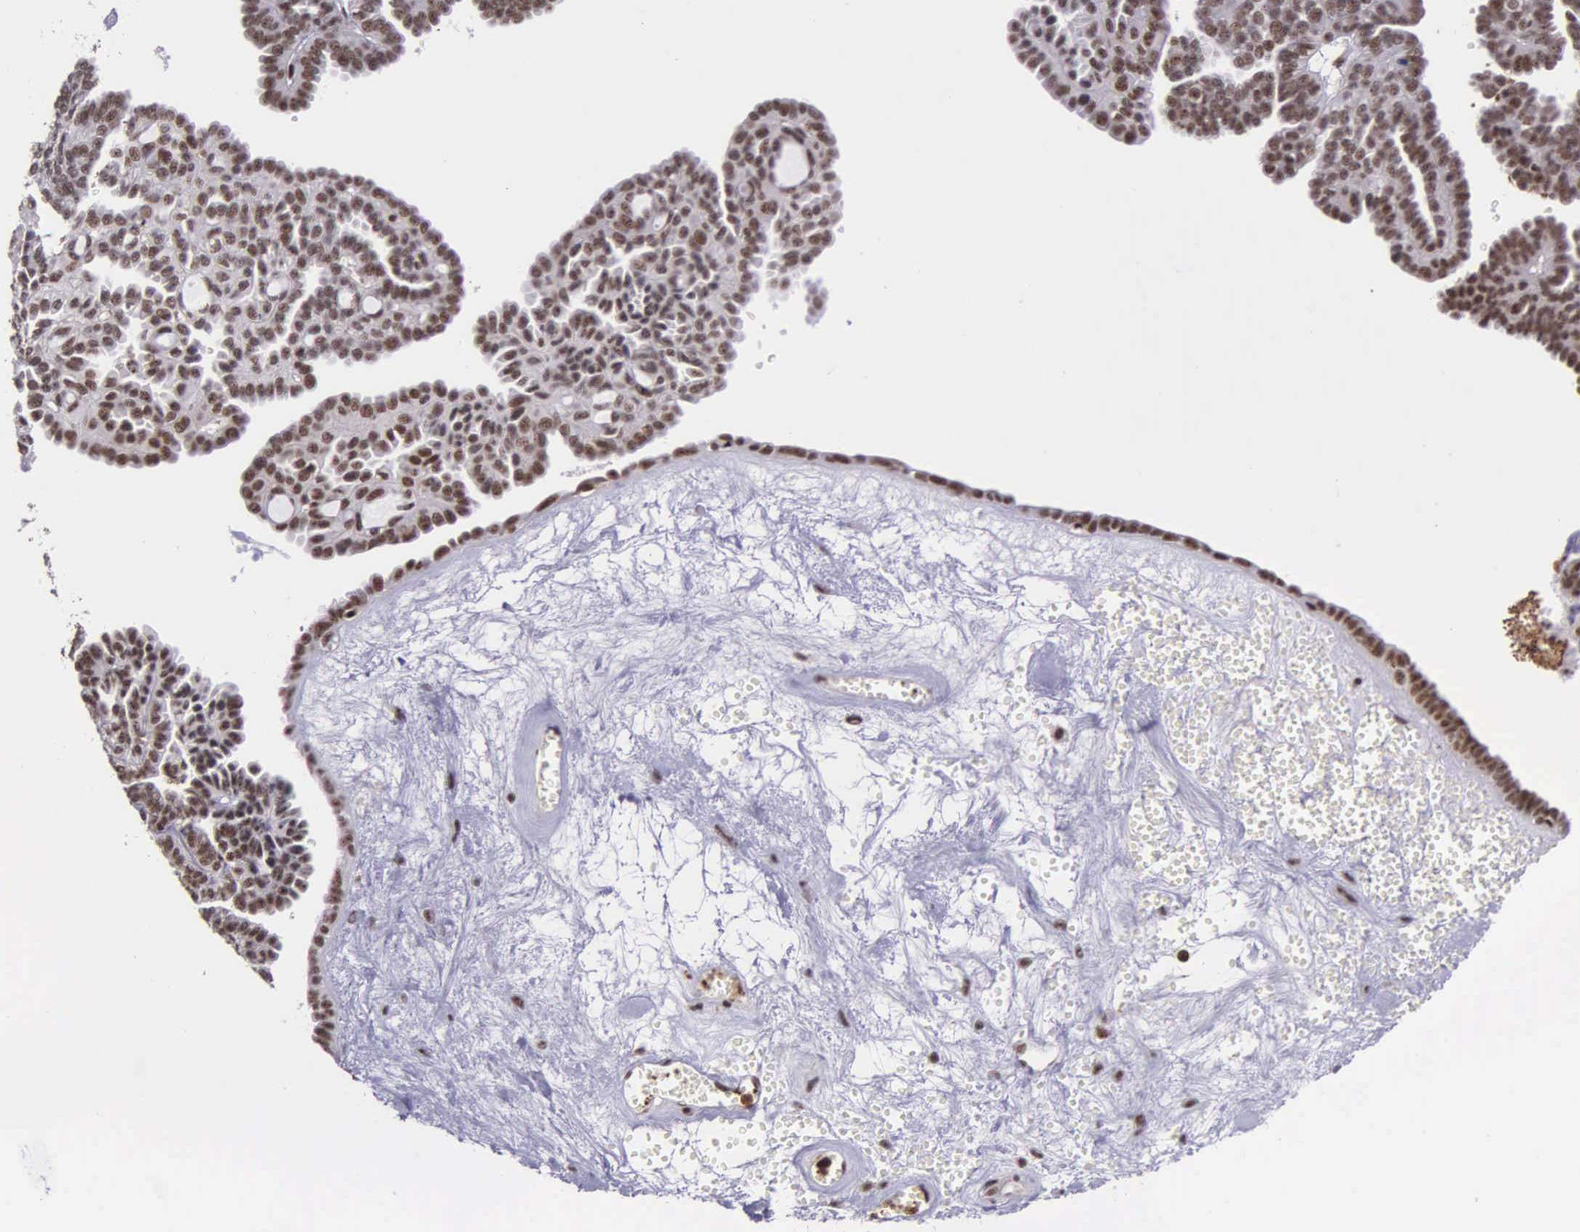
{"staining": {"intensity": "weak", "quantity": ">75%", "location": "nuclear"}, "tissue": "ovarian cancer", "cell_type": "Tumor cells", "image_type": "cancer", "snomed": [{"axis": "morphology", "description": "Cystadenocarcinoma, serous, NOS"}, {"axis": "topography", "description": "Ovary"}], "caption": "This photomicrograph displays immunohistochemistry staining of ovarian cancer, with low weak nuclear positivity in about >75% of tumor cells.", "gene": "FAM47A", "patient": {"sex": "female", "age": 71}}